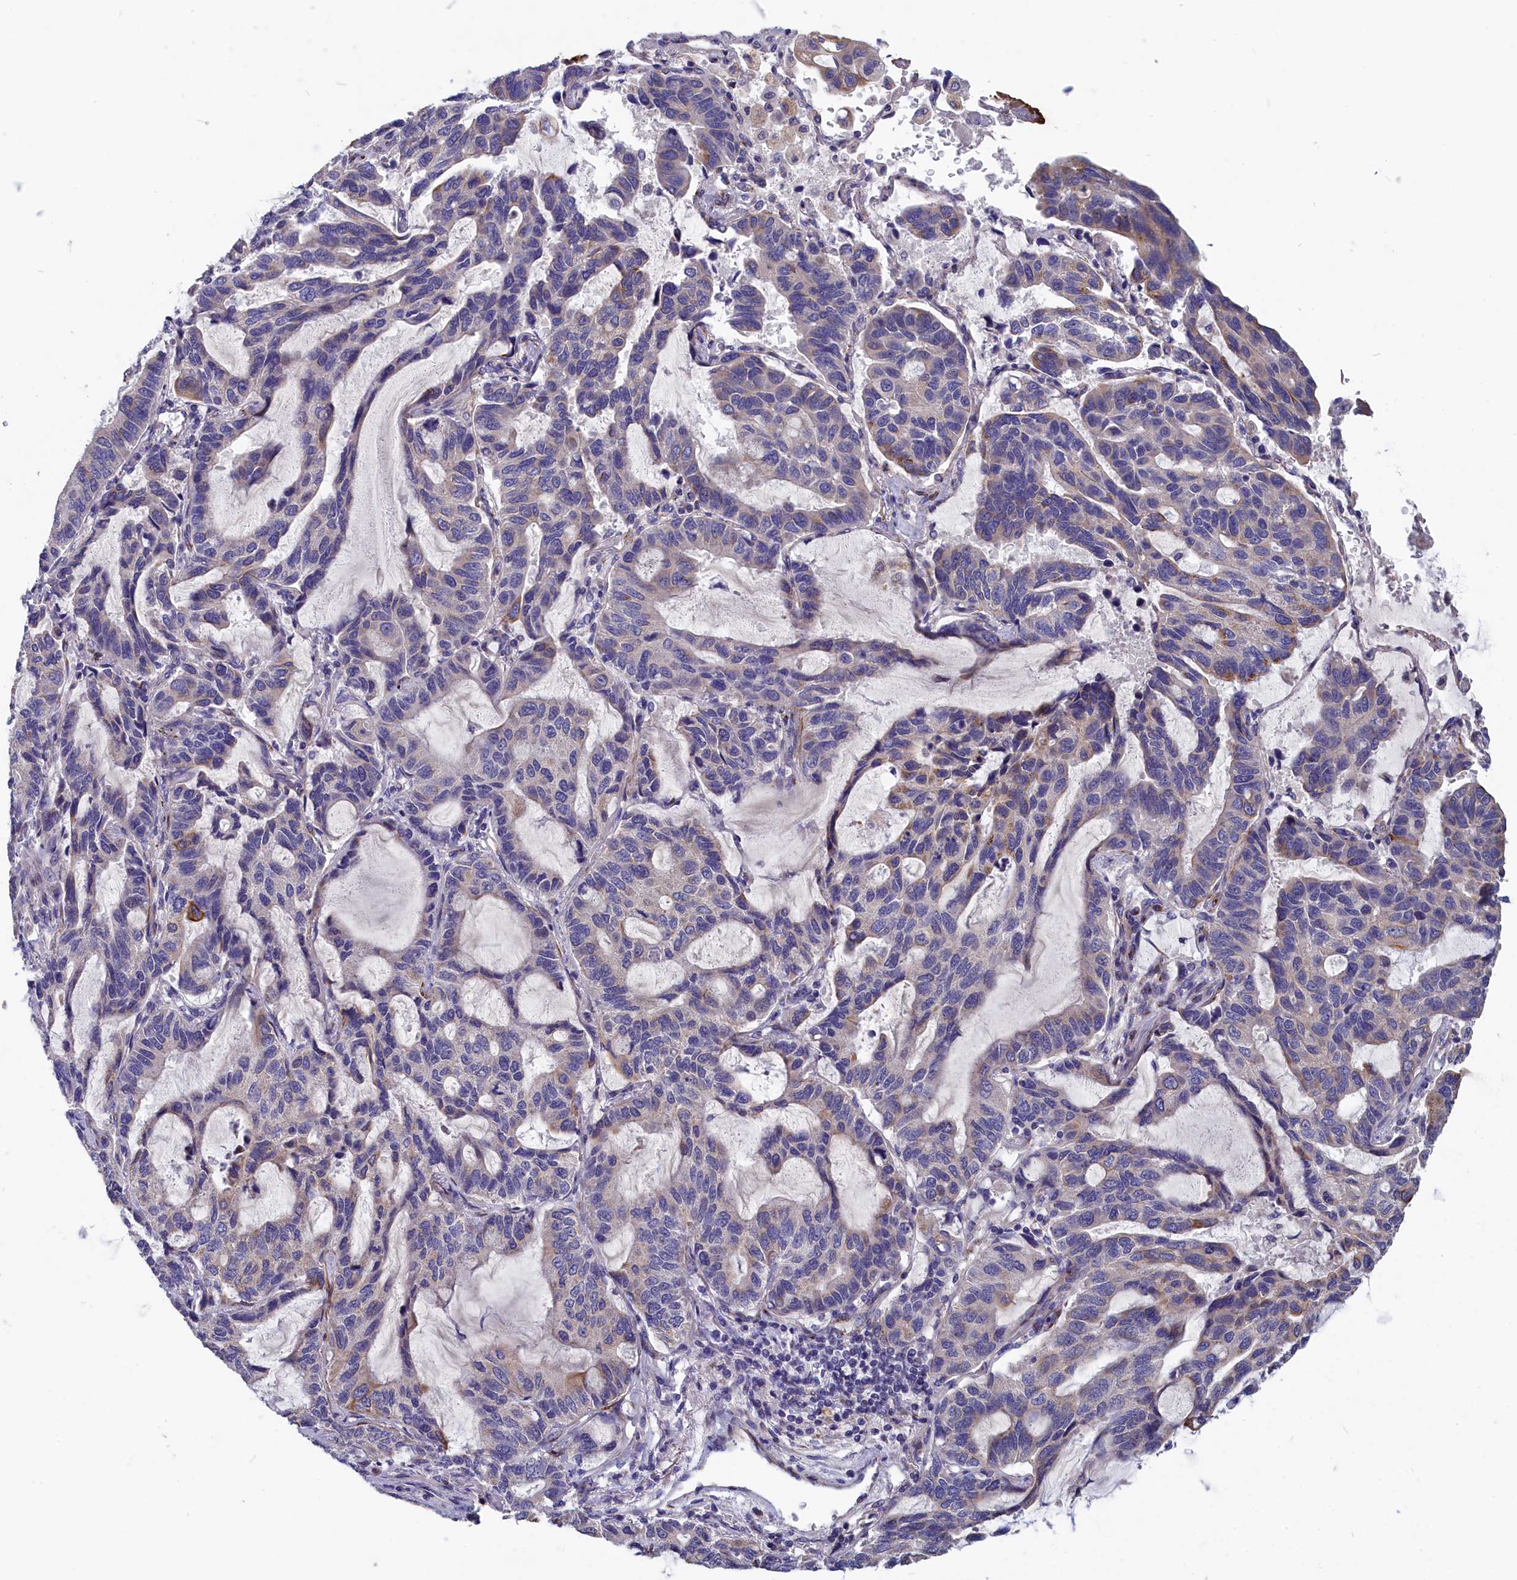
{"staining": {"intensity": "moderate", "quantity": "<25%", "location": "cytoplasmic/membranous"}, "tissue": "lung cancer", "cell_type": "Tumor cells", "image_type": "cancer", "snomed": [{"axis": "morphology", "description": "Adenocarcinoma, NOS"}, {"axis": "topography", "description": "Lung"}], "caption": "Approximately <25% of tumor cells in human lung cancer (adenocarcinoma) exhibit moderate cytoplasmic/membranous protein positivity as visualized by brown immunohistochemical staining.", "gene": "TUBGCP4", "patient": {"sex": "male", "age": 64}}